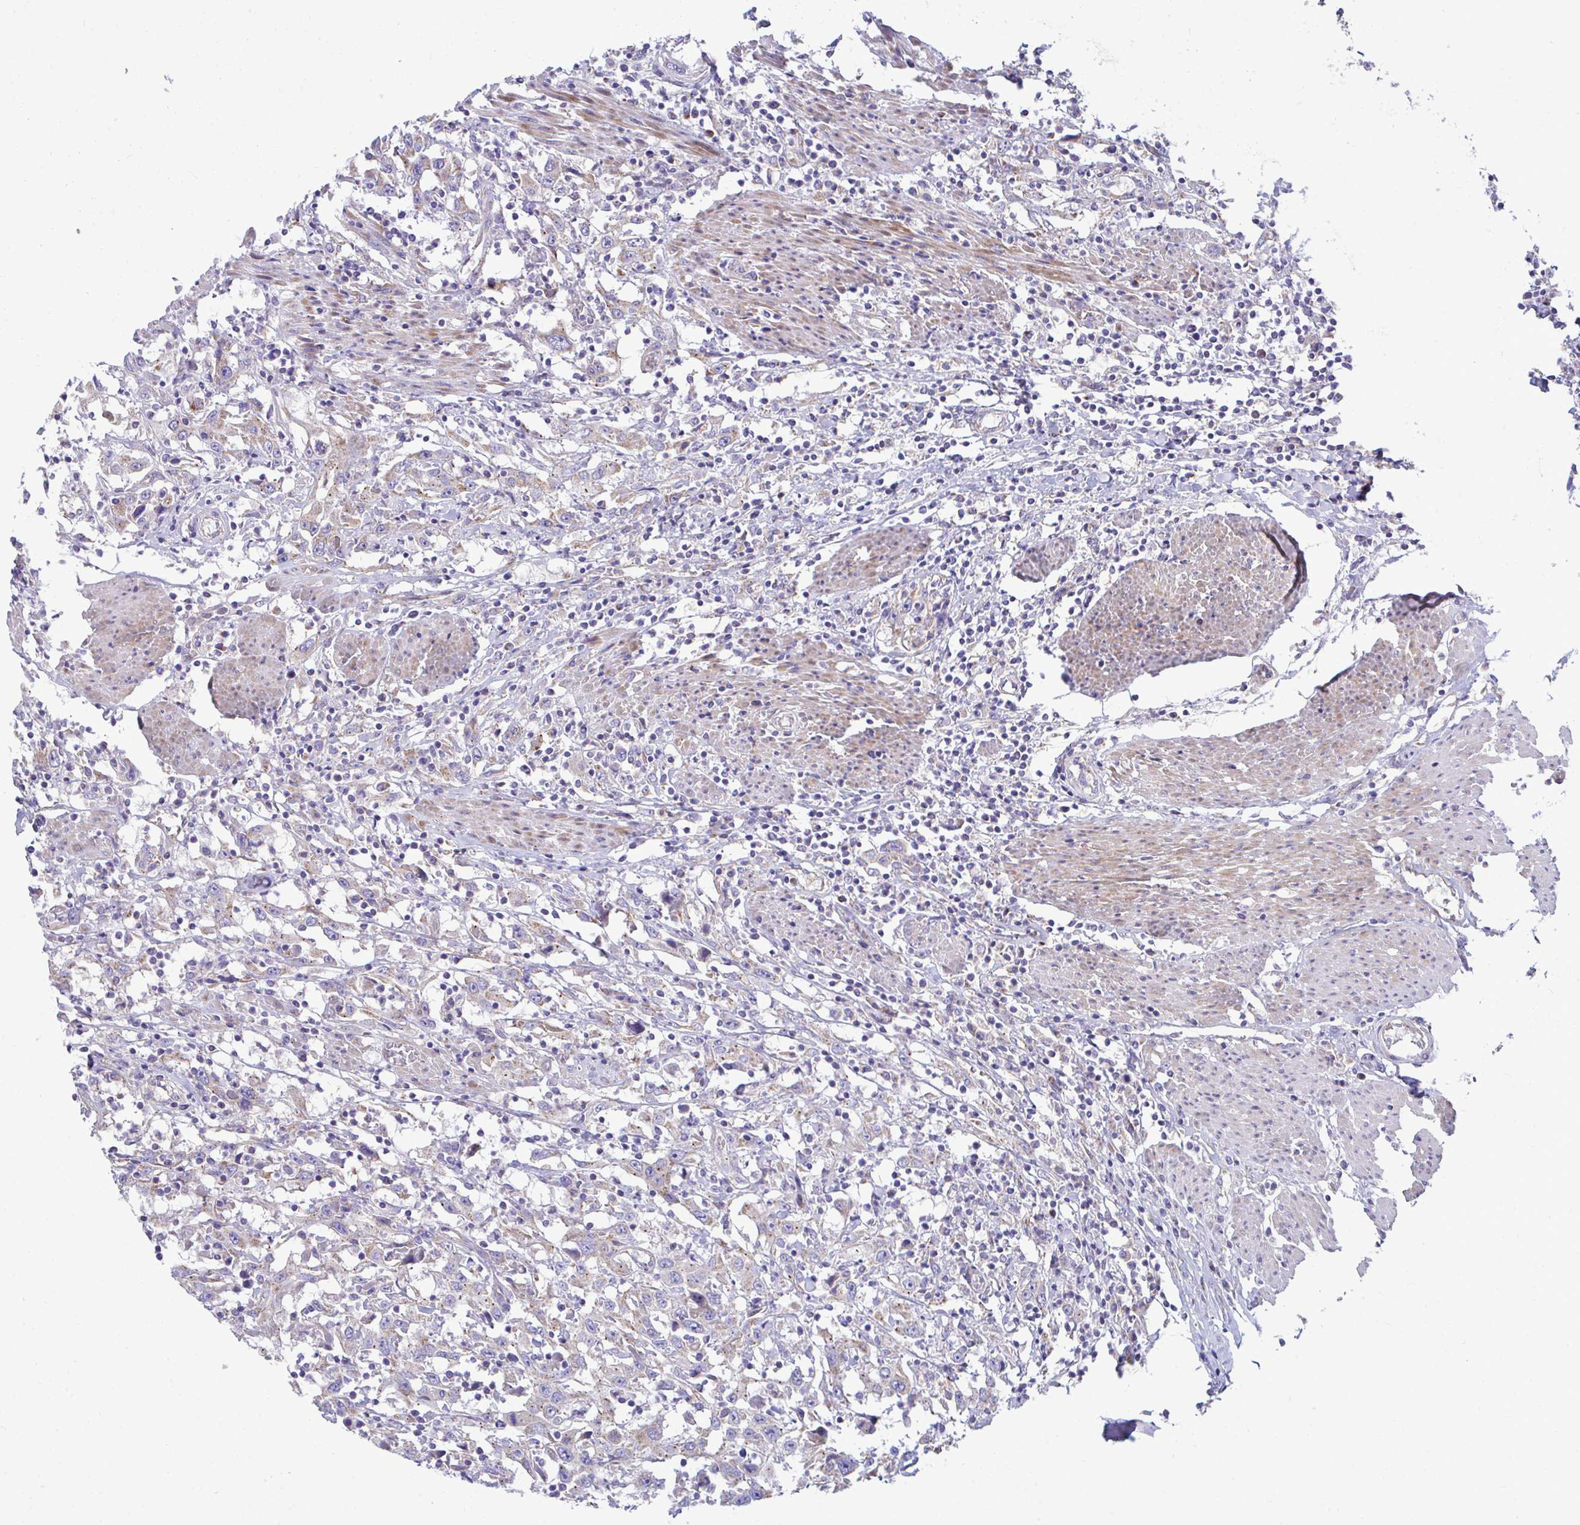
{"staining": {"intensity": "weak", "quantity": "25%-75%", "location": "cytoplasmic/membranous"}, "tissue": "urothelial cancer", "cell_type": "Tumor cells", "image_type": "cancer", "snomed": [{"axis": "morphology", "description": "Urothelial carcinoma, High grade"}, {"axis": "topography", "description": "Urinary bladder"}], "caption": "A brown stain labels weak cytoplasmic/membranous expression of a protein in high-grade urothelial carcinoma tumor cells. (DAB (3,3'-diaminobenzidine) = brown stain, brightfield microscopy at high magnification).", "gene": "MRPS16", "patient": {"sex": "male", "age": 61}}